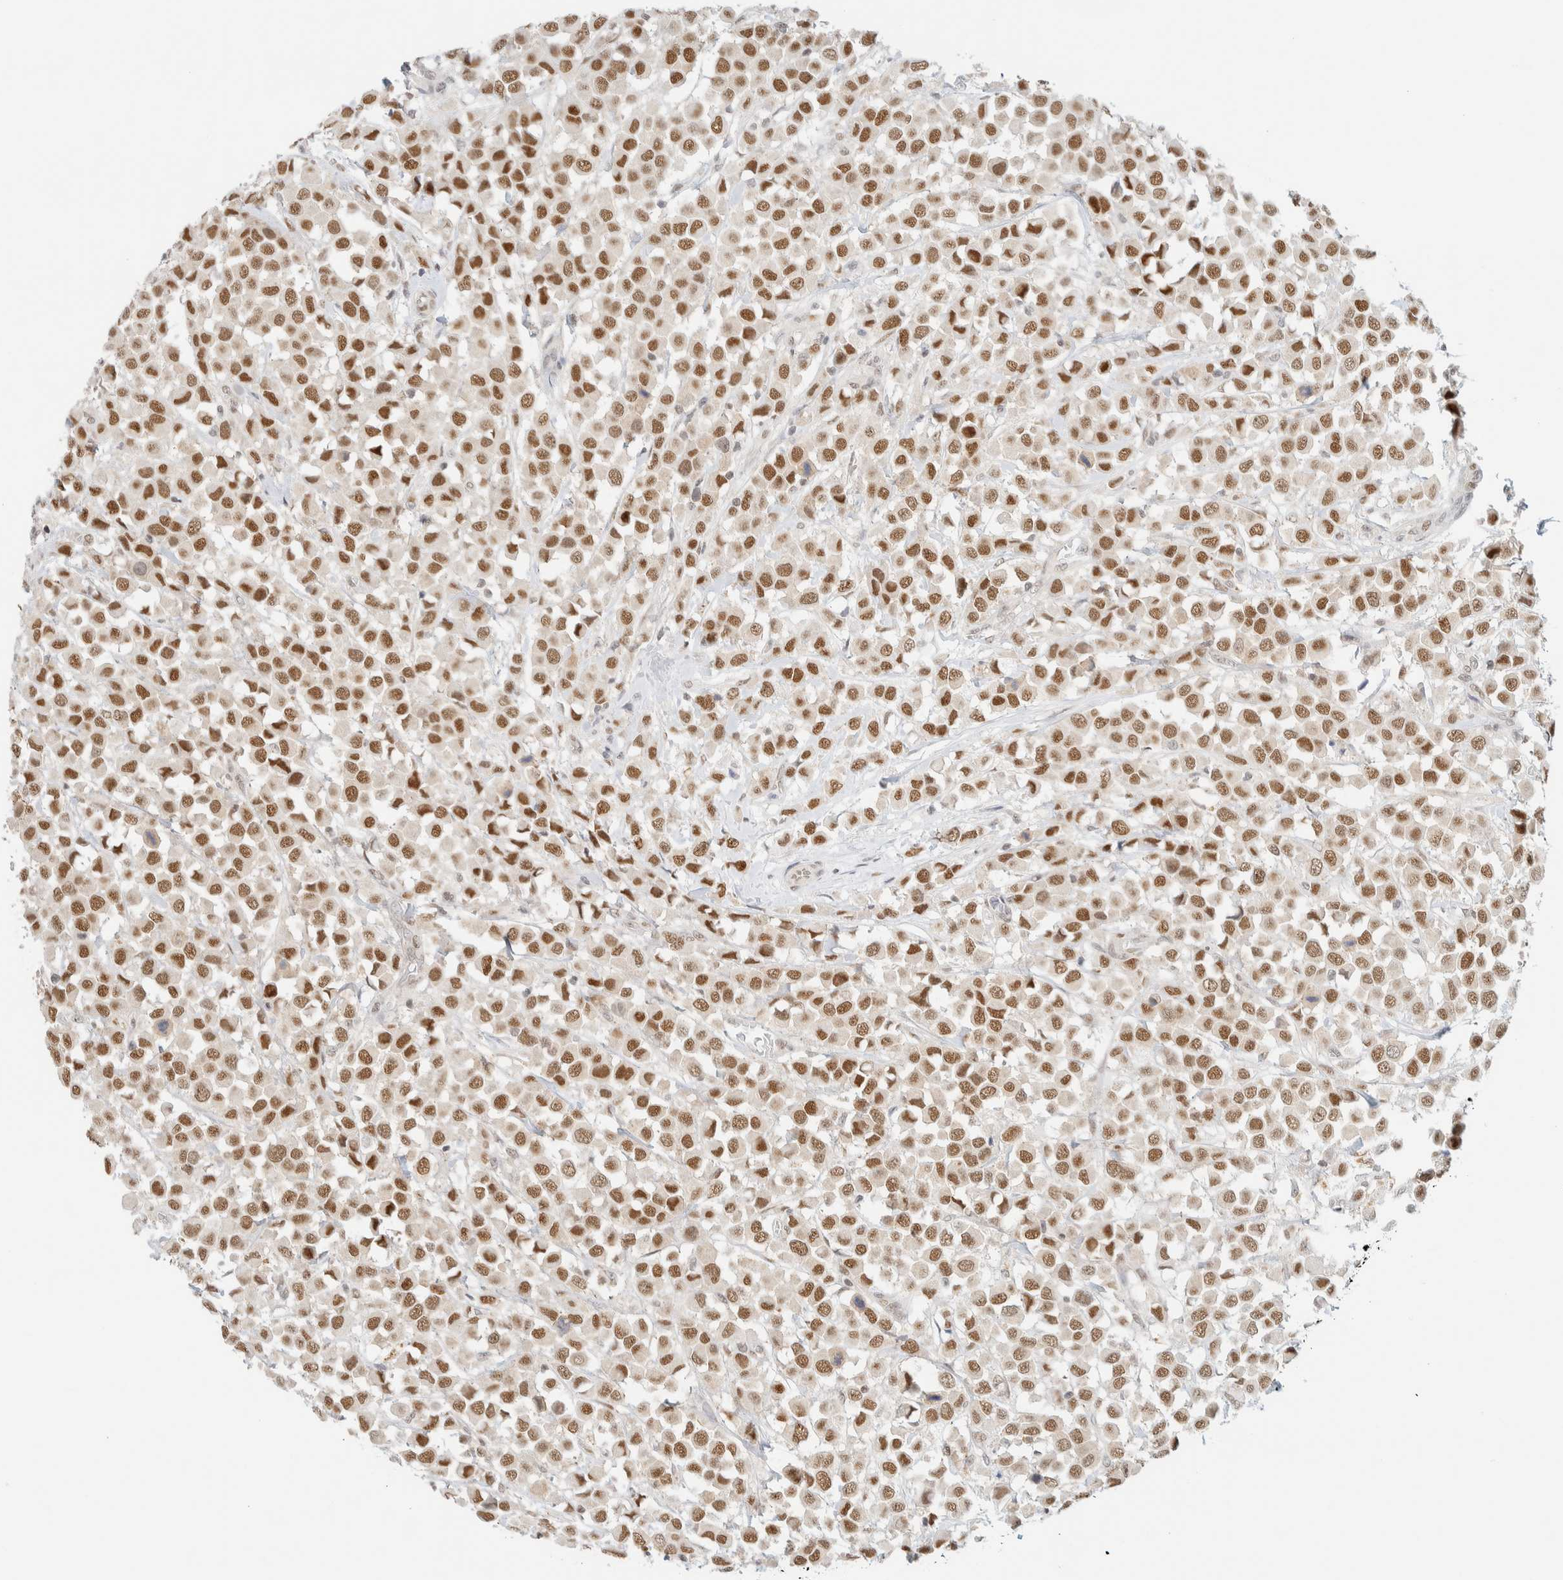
{"staining": {"intensity": "moderate", "quantity": ">75%", "location": "nuclear"}, "tissue": "breast cancer", "cell_type": "Tumor cells", "image_type": "cancer", "snomed": [{"axis": "morphology", "description": "Duct carcinoma"}, {"axis": "topography", "description": "Breast"}], "caption": "Human infiltrating ductal carcinoma (breast) stained with a brown dye demonstrates moderate nuclear positive positivity in about >75% of tumor cells.", "gene": "PYGO2", "patient": {"sex": "female", "age": 61}}